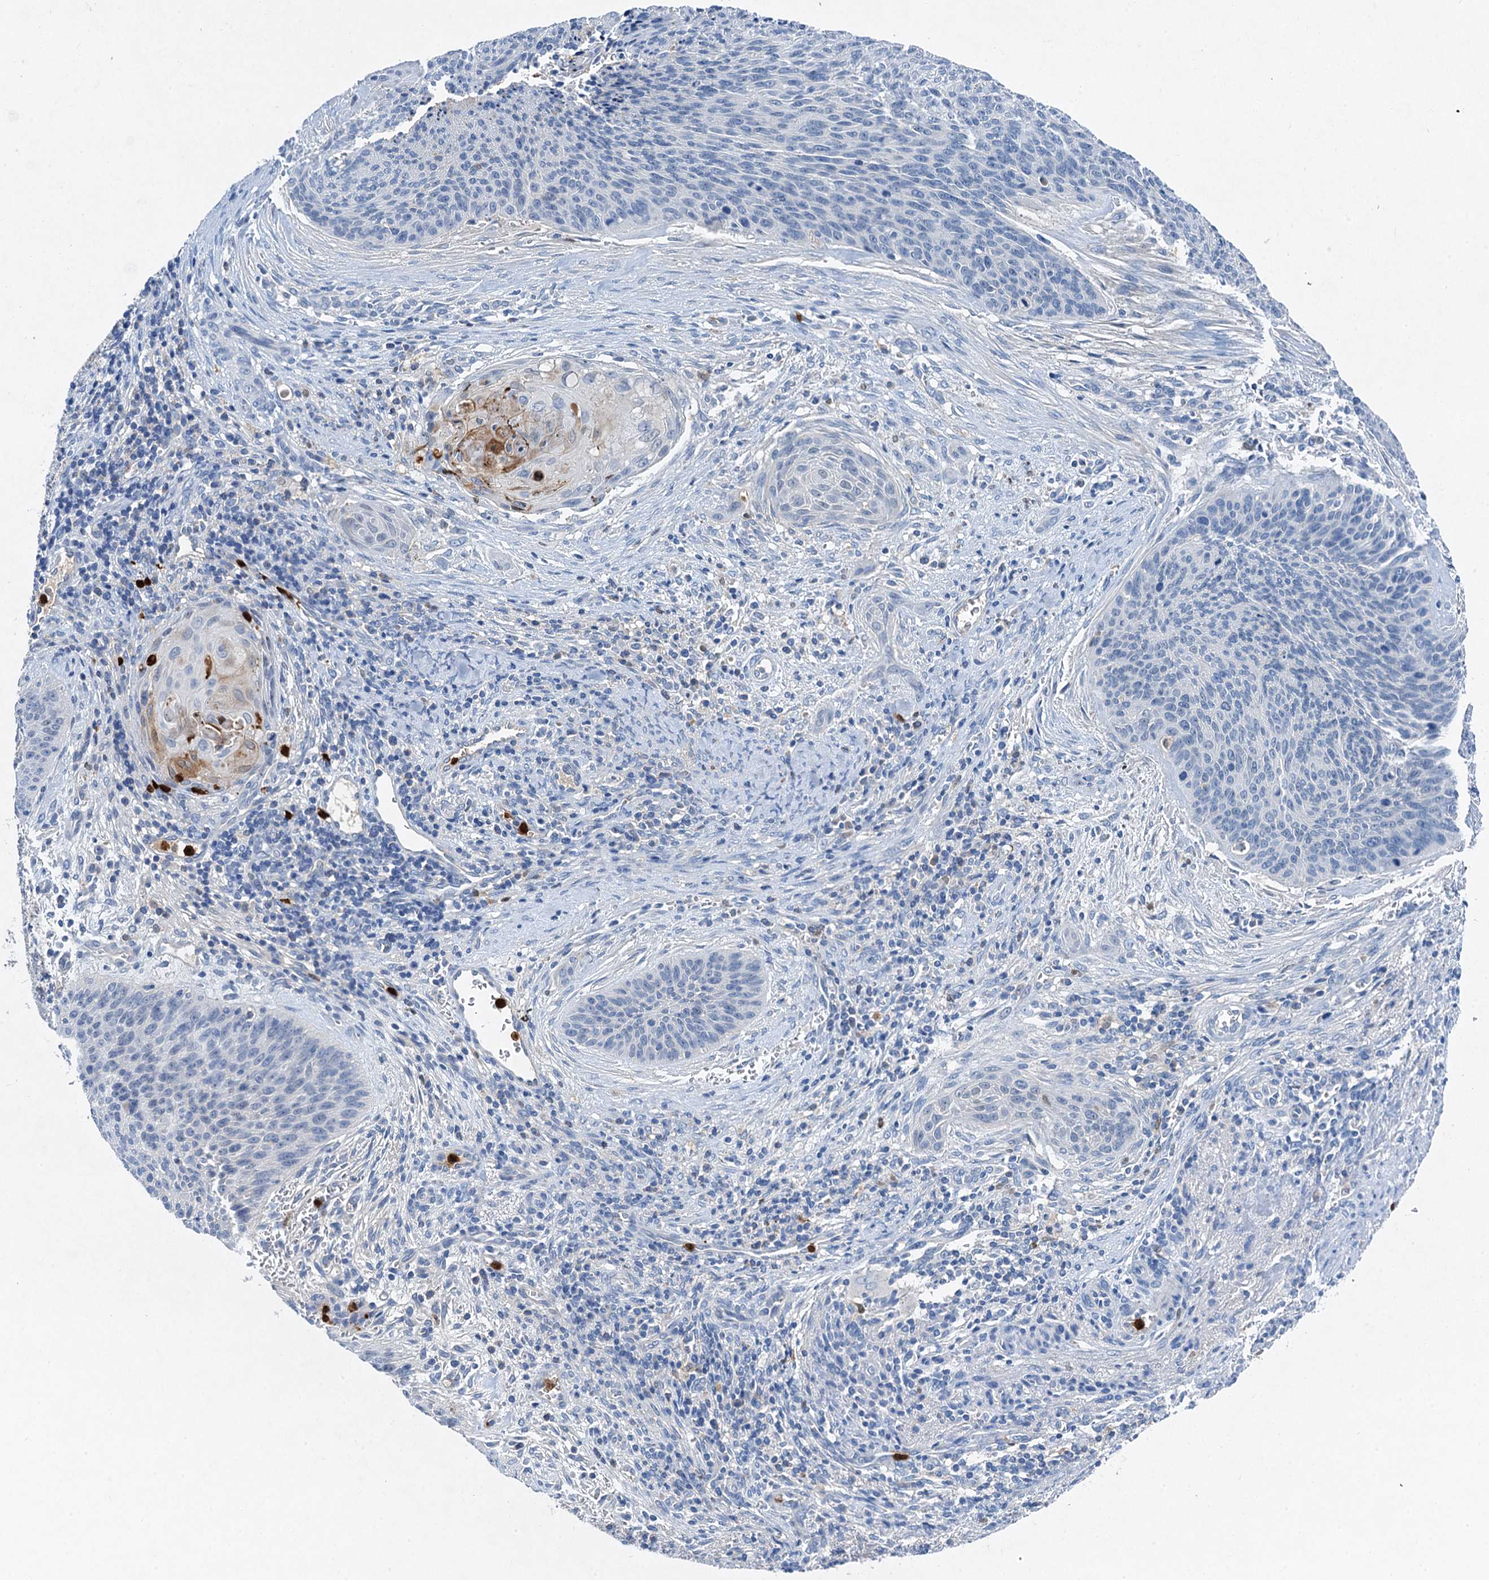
{"staining": {"intensity": "negative", "quantity": "none", "location": "none"}, "tissue": "cervical cancer", "cell_type": "Tumor cells", "image_type": "cancer", "snomed": [{"axis": "morphology", "description": "Squamous cell carcinoma, NOS"}, {"axis": "topography", "description": "Cervix"}], "caption": "DAB (3,3'-diaminobenzidine) immunohistochemical staining of cervical squamous cell carcinoma reveals no significant positivity in tumor cells.", "gene": "OTOA", "patient": {"sex": "female", "age": 55}}